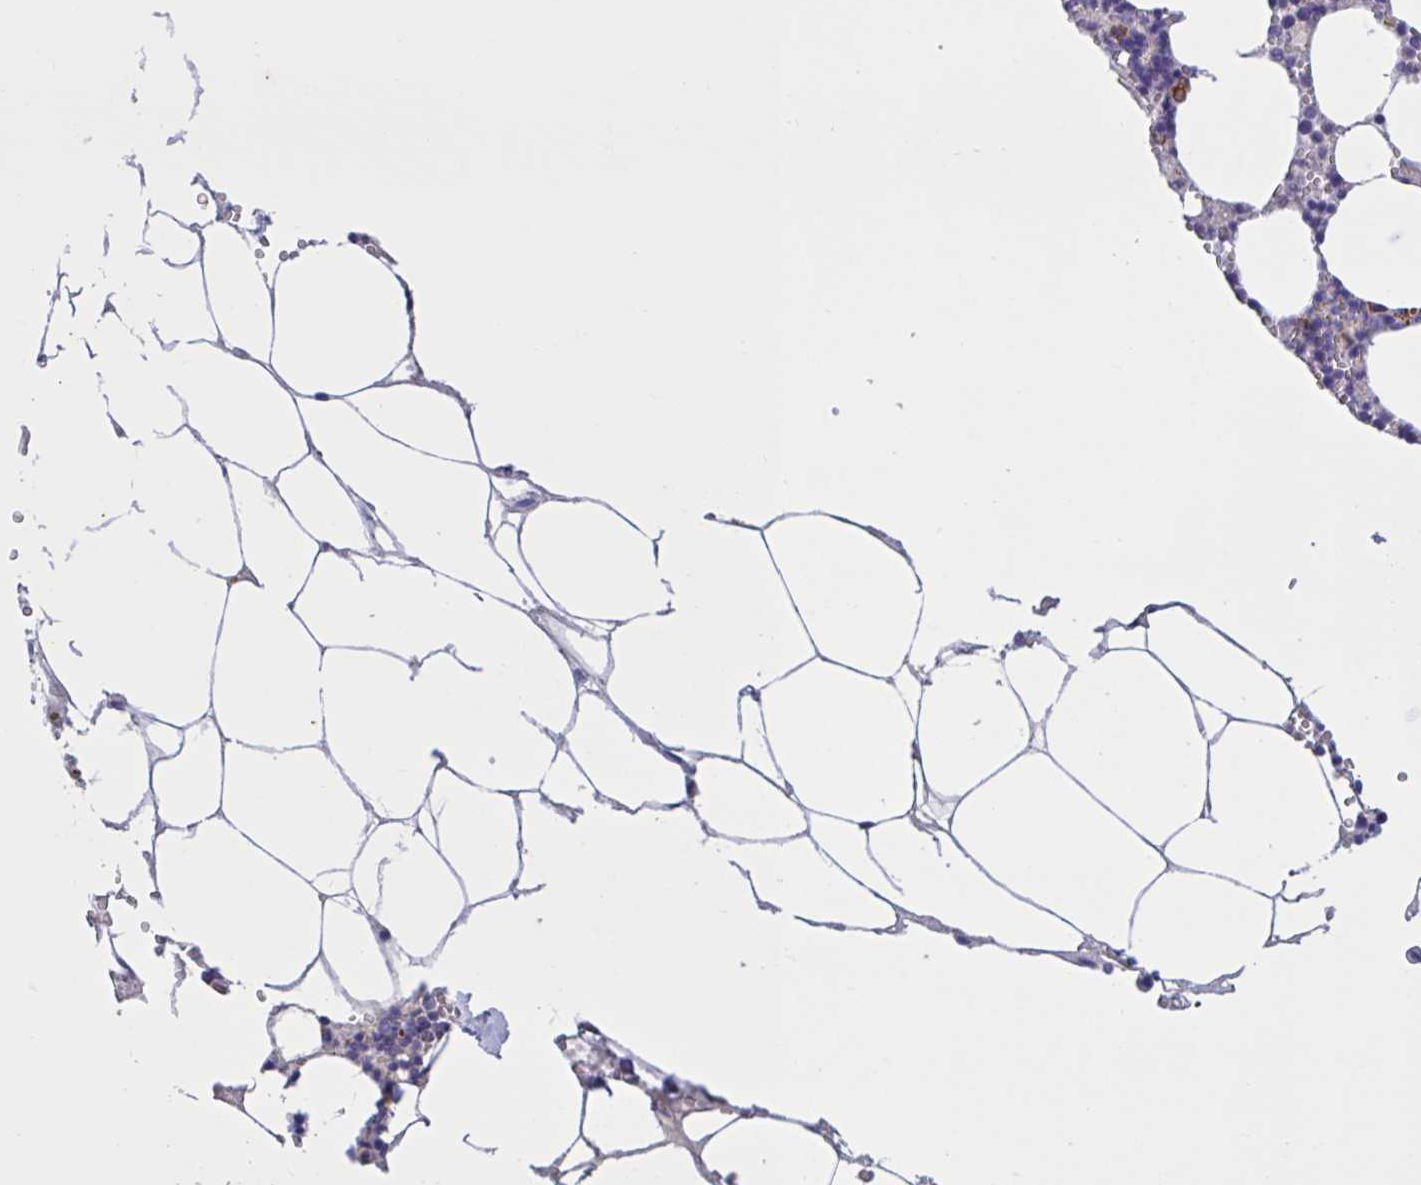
{"staining": {"intensity": "moderate", "quantity": "<25%", "location": "cytoplasmic/membranous"}, "tissue": "bone marrow", "cell_type": "Hematopoietic cells", "image_type": "normal", "snomed": [{"axis": "morphology", "description": "Normal tissue, NOS"}, {"axis": "topography", "description": "Bone marrow"}], "caption": "Bone marrow was stained to show a protein in brown. There is low levels of moderate cytoplasmic/membranous positivity in about <25% of hematopoietic cells. The staining was performed using DAB to visualize the protein expression in brown, while the nuclei were stained in blue with hematoxylin (Magnification: 20x).", "gene": "SLC66A1", "patient": {"sex": "male", "age": 54}}